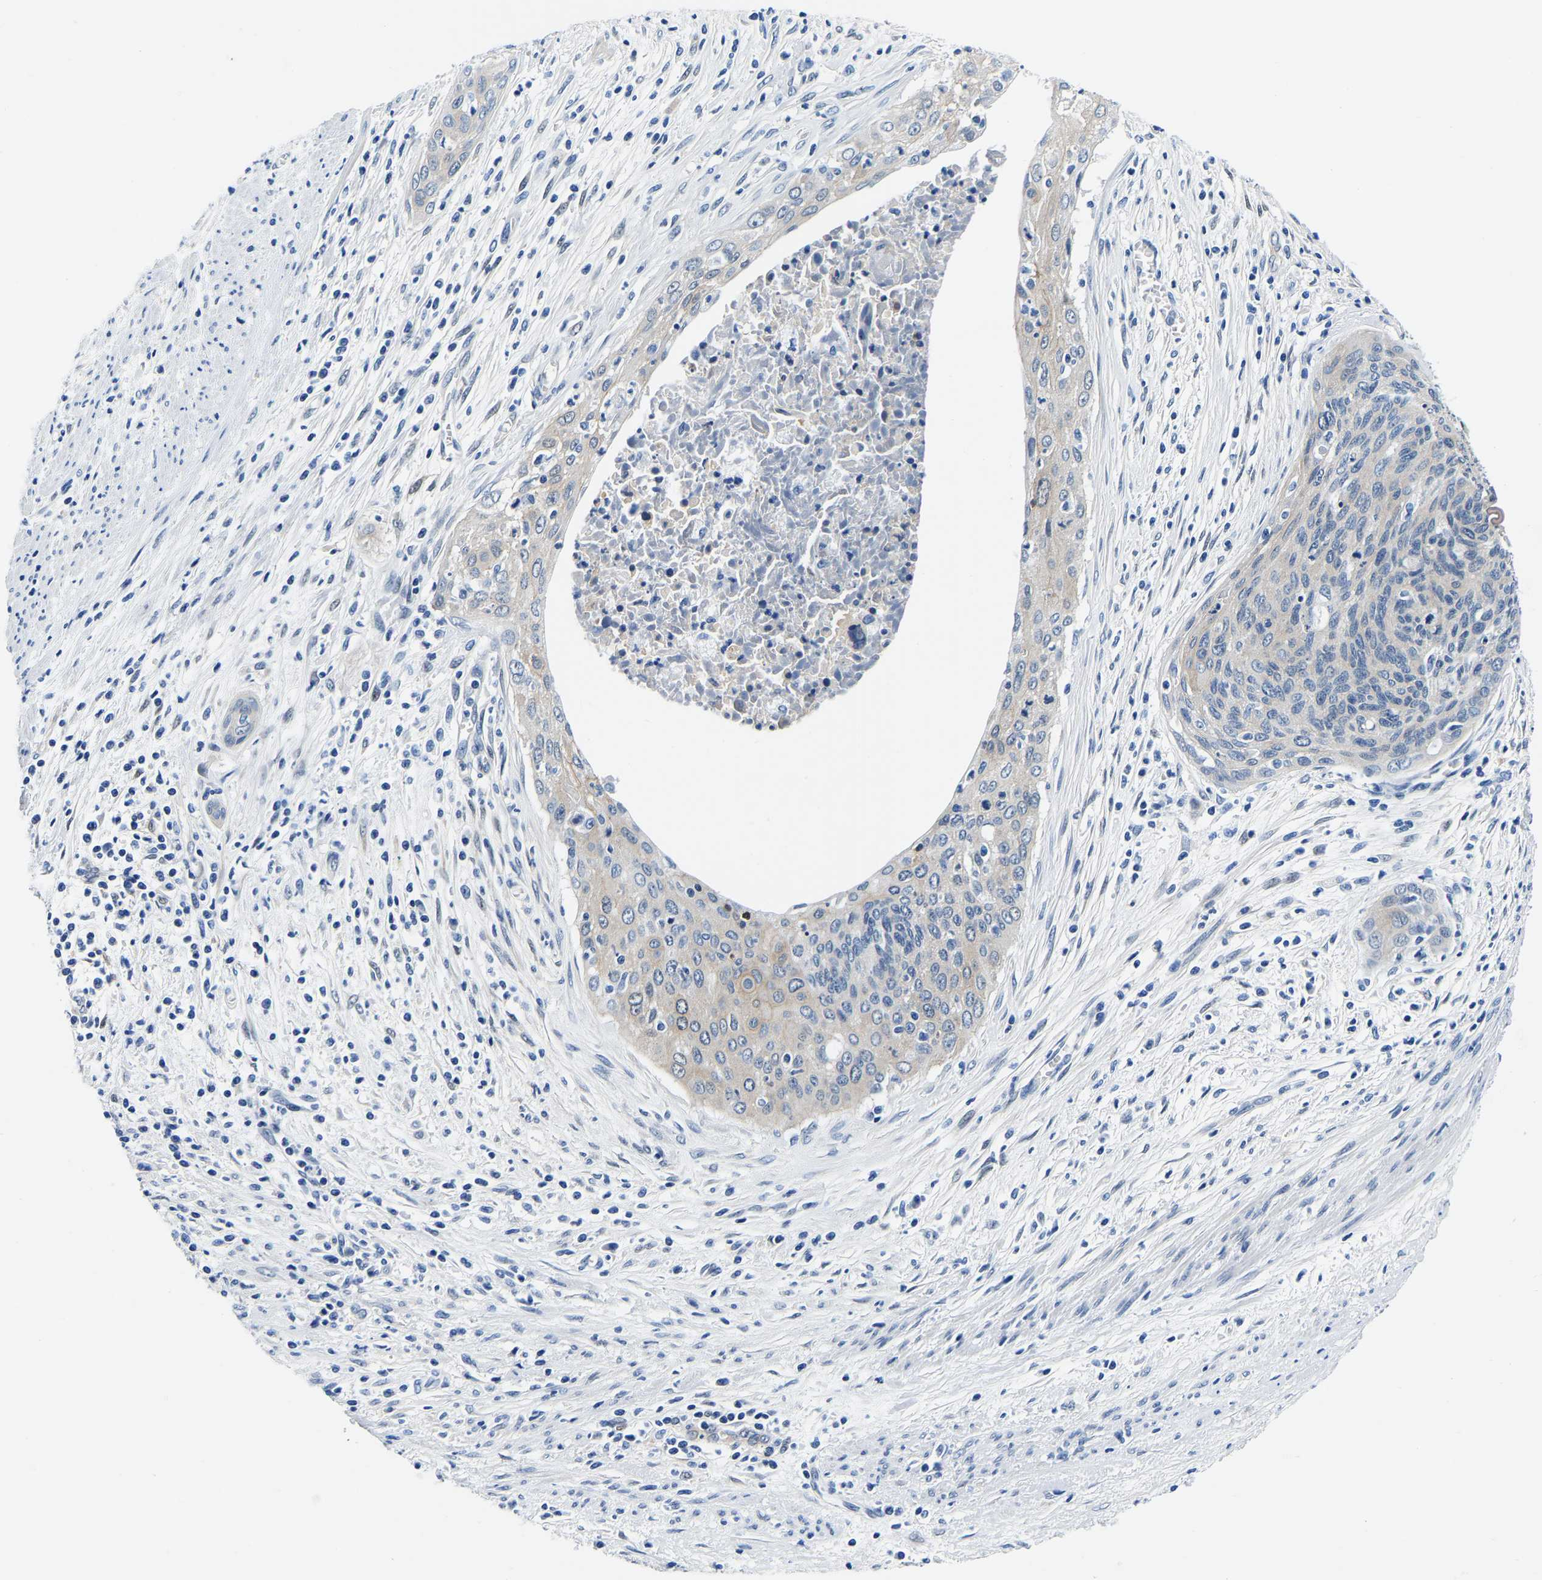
{"staining": {"intensity": "negative", "quantity": "none", "location": "none"}, "tissue": "cervical cancer", "cell_type": "Tumor cells", "image_type": "cancer", "snomed": [{"axis": "morphology", "description": "Squamous cell carcinoma, NOS"}, {"axis": "topography", "description": "Cervix"}], "caption": "High power microscopy histopathology image of an IHC histopathology image of cervical cancer, revealing no significant staining in tumor cells. (DAB (3,3'-diaminobenzidine) IHC, high magnification).", "gene": "S100A13", "patient": {"sex": "female", "age": 55}}